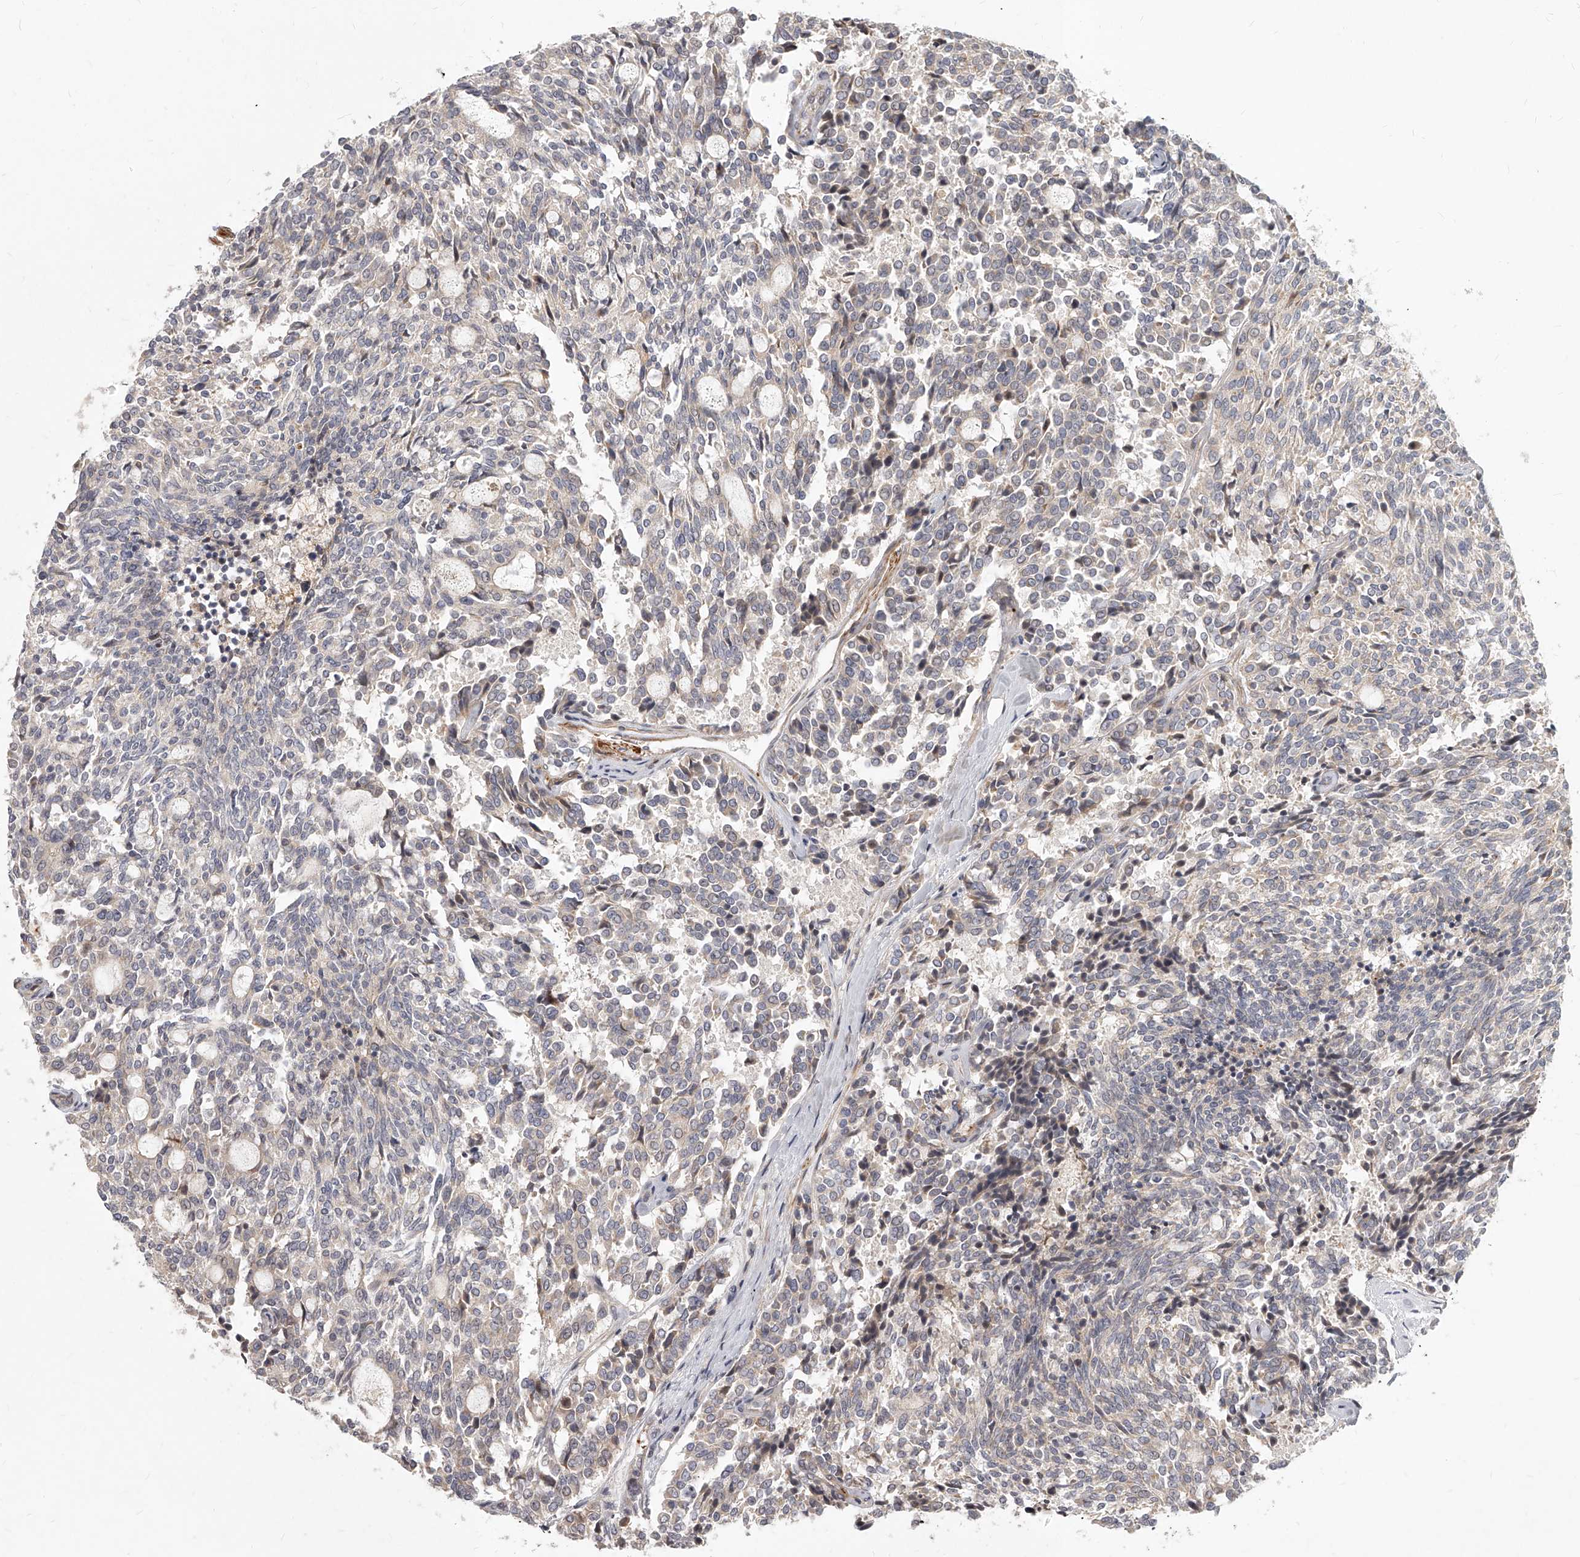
{"staining": {"intensity": "negative", "quantity": "none", "location": "none"}, "tissue": "carcinoid", "cell_type": "Tumor cells", "image_type": "cancer", "snomed": [{"axis": "morphology", "description": "Carcinoid, malignant, NOS"}, {"axis": "topography", "description": "Pancreas"}], "caption": "Malignant carcinoid was stained to show a protein in brown. There is no significant staining in tumor cells. The staining was performed using DAB (3,3'-diaminobenzidine) to visualize the protein expression in brown, while the nuclei were stained in blue with hematoxylin (Magnification: 20x).", "gene": "SLC37A1", "patient": {"sex": "female", "age": 54}}